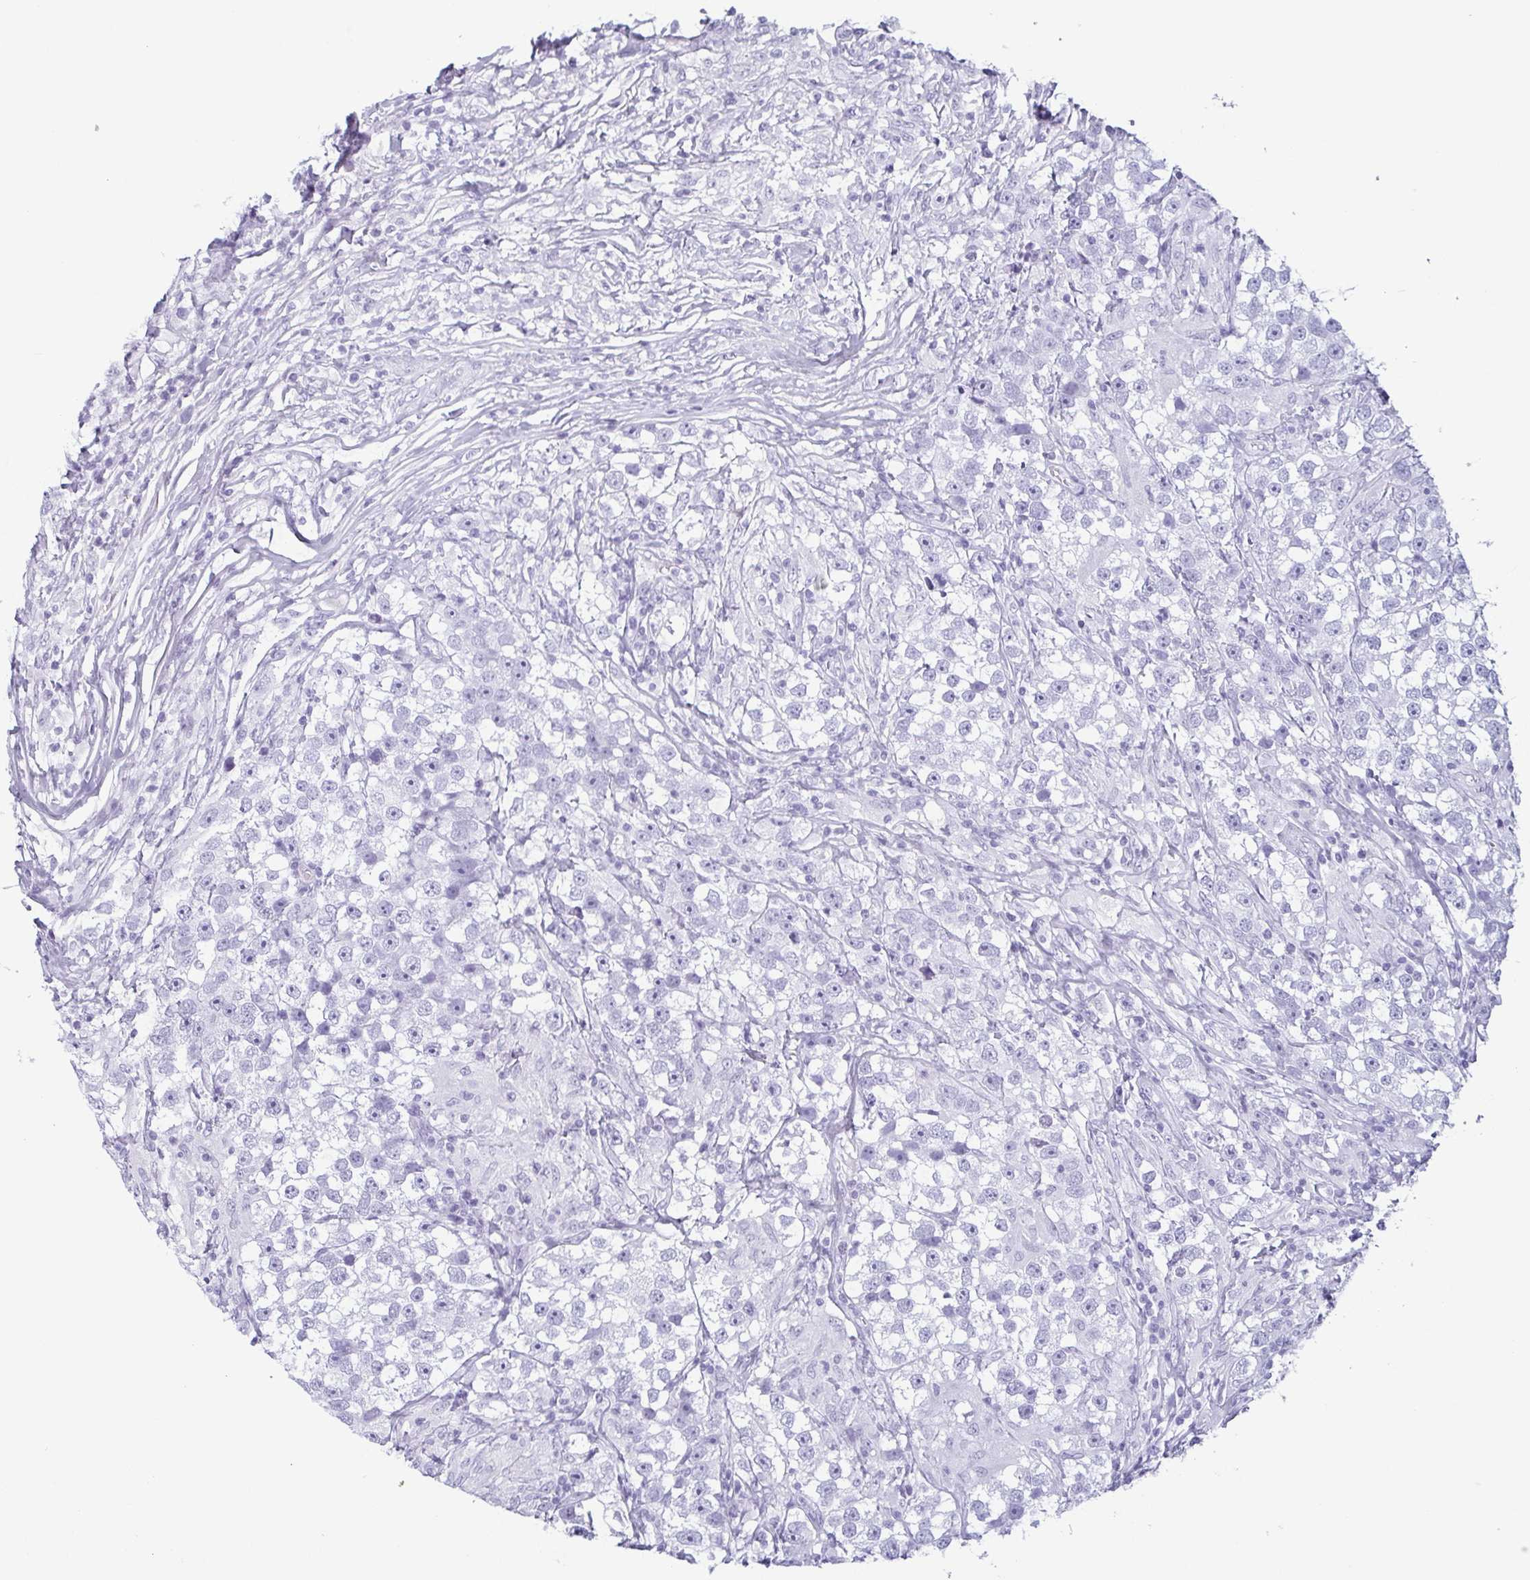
{"staining": {"intensity": "negative", "quantity": "none", "location": "none"}, "tissue": "testis cancer", "cell_type": "Tumor cells", "image_type": "cancer", "snomed": [{"axis": "morphology", "description": "Seminoma, NOS"}, {"axis": "topography", "description": "Testis"}], "caption": "Tumor cells show no significant protein positivity in testis cancer.", "gene": "ECM1", "patient": {"sex": "male", "age": 46}}